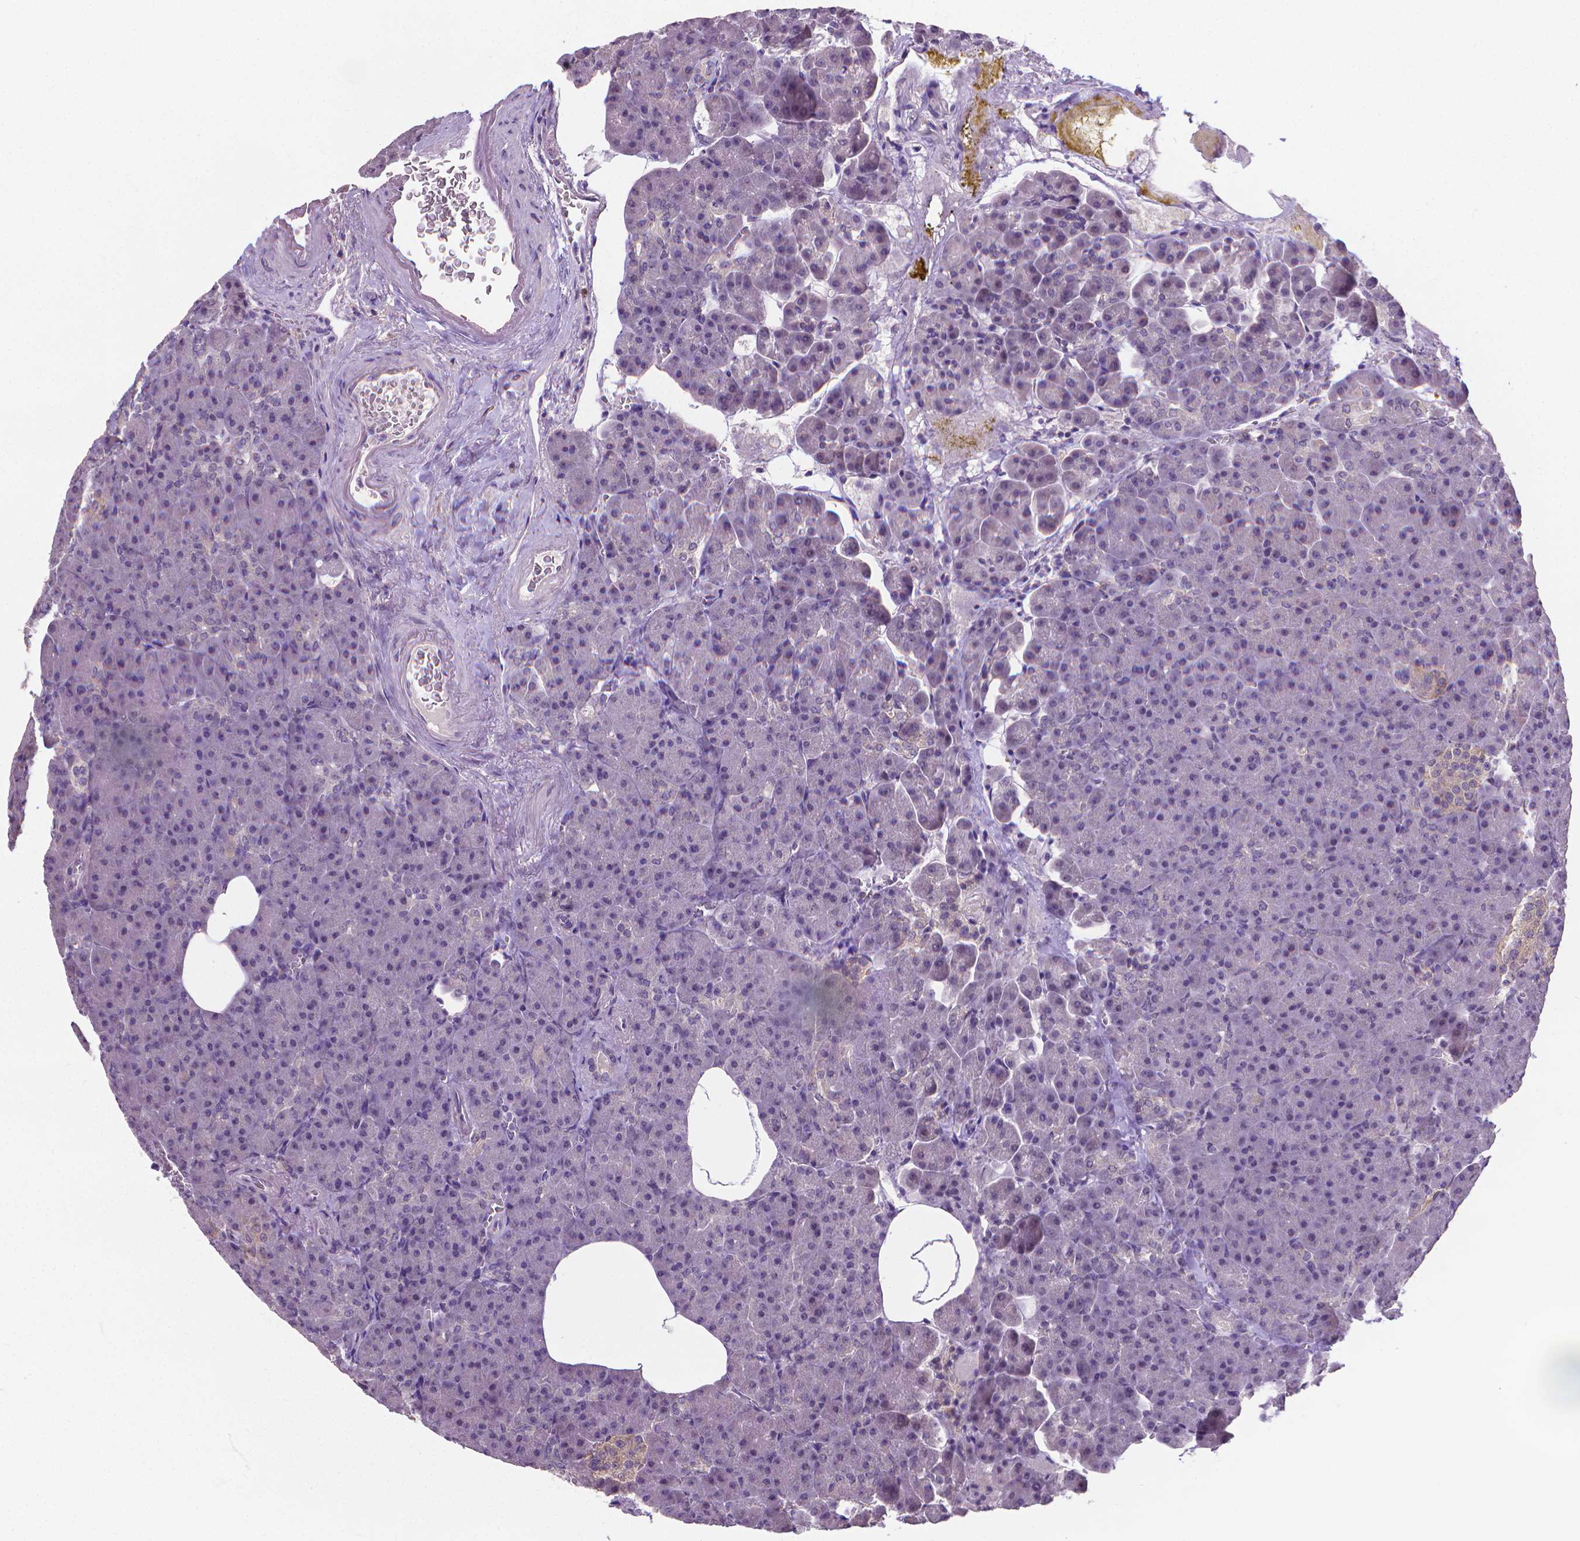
{"staining": {"intensity": "negative", "quantity": "none", "location": "none"}, "tissue": "pancreas", "cell_type": "Exocrine glandular cells", "image_type": "normal", "snomed": [{"axis": "morphology", "description": "Normal tissue, NOS"}, {"axis": "topography", "description": "Pancreas"}], "caption": "The immunohistochemistry histopathology image has no significant positivity in exocrine glandular cells of pancreas.", "gene": "GPR63", "patient": {"sex": "female", "age": 74}}